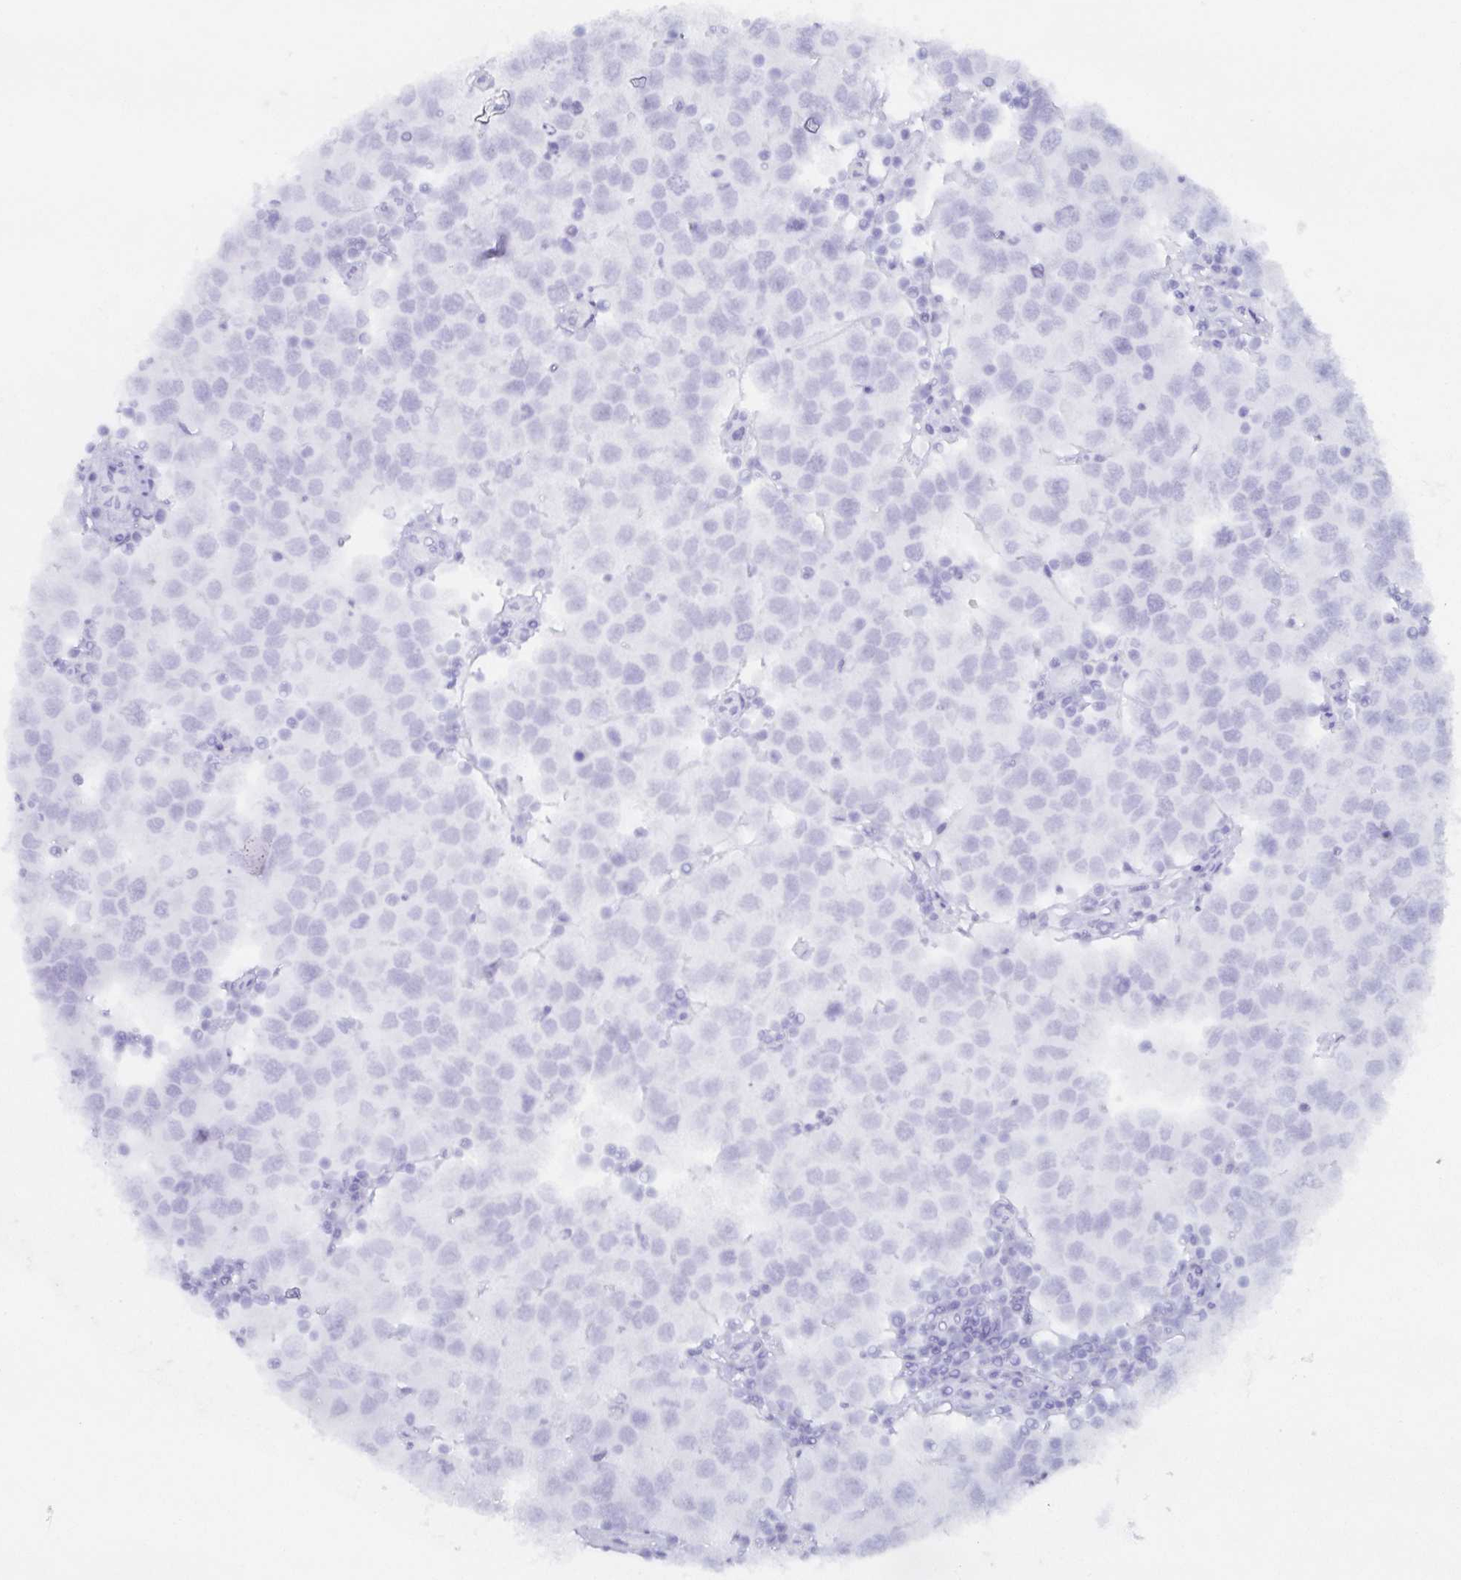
{"staining": {"intensity": "negative", "quantity": "none", "location": "none"}, "tissue": "testis cancer", "cell_type": "Tumor cells", "image_type": "cancer", "snomed": [{"axis": "morphology", "description": "Seminoma, NOS"}, {"axis": "topography", "description": "Testis"}], "caption": "IHC image of testis cancer (seminoma) stained for a protein (brown), which reveals no positivity in tumor cells.", "gene": "POU2F3", "patient": {"sex": "male", "age": 34}}